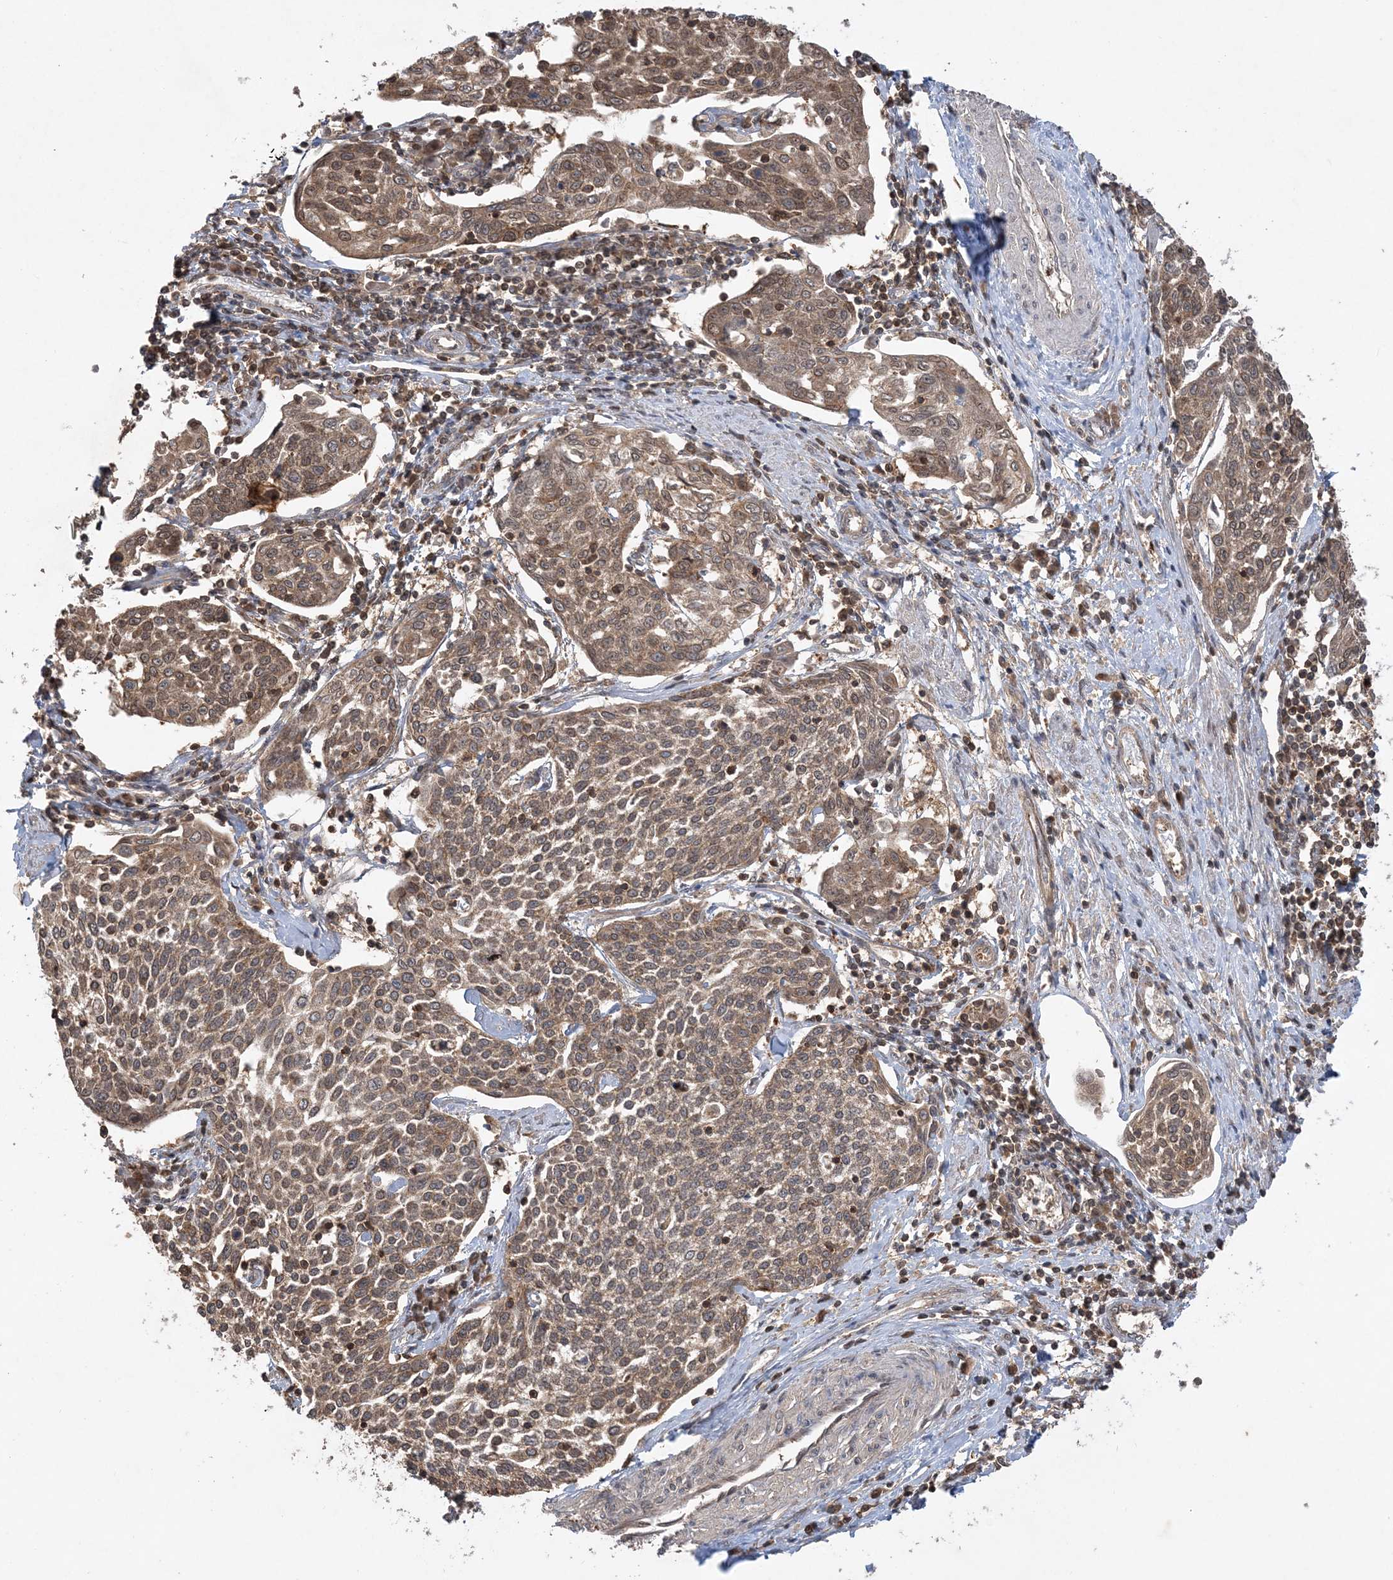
{"staining": {"intensity": "moderate", "quantity": ">75%", "location": "cytoplasmic/membranous"}, "tissue": "cervical cancer", "cell_type": "Tumor cells", "image_type": "cancer", "snomed": [{"axis": "morphology", "description": "Squamous cell carcinoma, NOS"}, {"axis": "topography", "description": "Cervix"}], "caption": "Cervical squamous cell carcinoma stained with DAB (3,3'-diaminobenzidine) immunohistochemistry reveals medium levels of moderate cytoplasmic/membranous expression in approximately >75% of tumor cells. The protein is shown in brown color, while the nuclei are stained blue.", "gene": "ACYP1", "patient": {"sex": "female", "age": 34}}